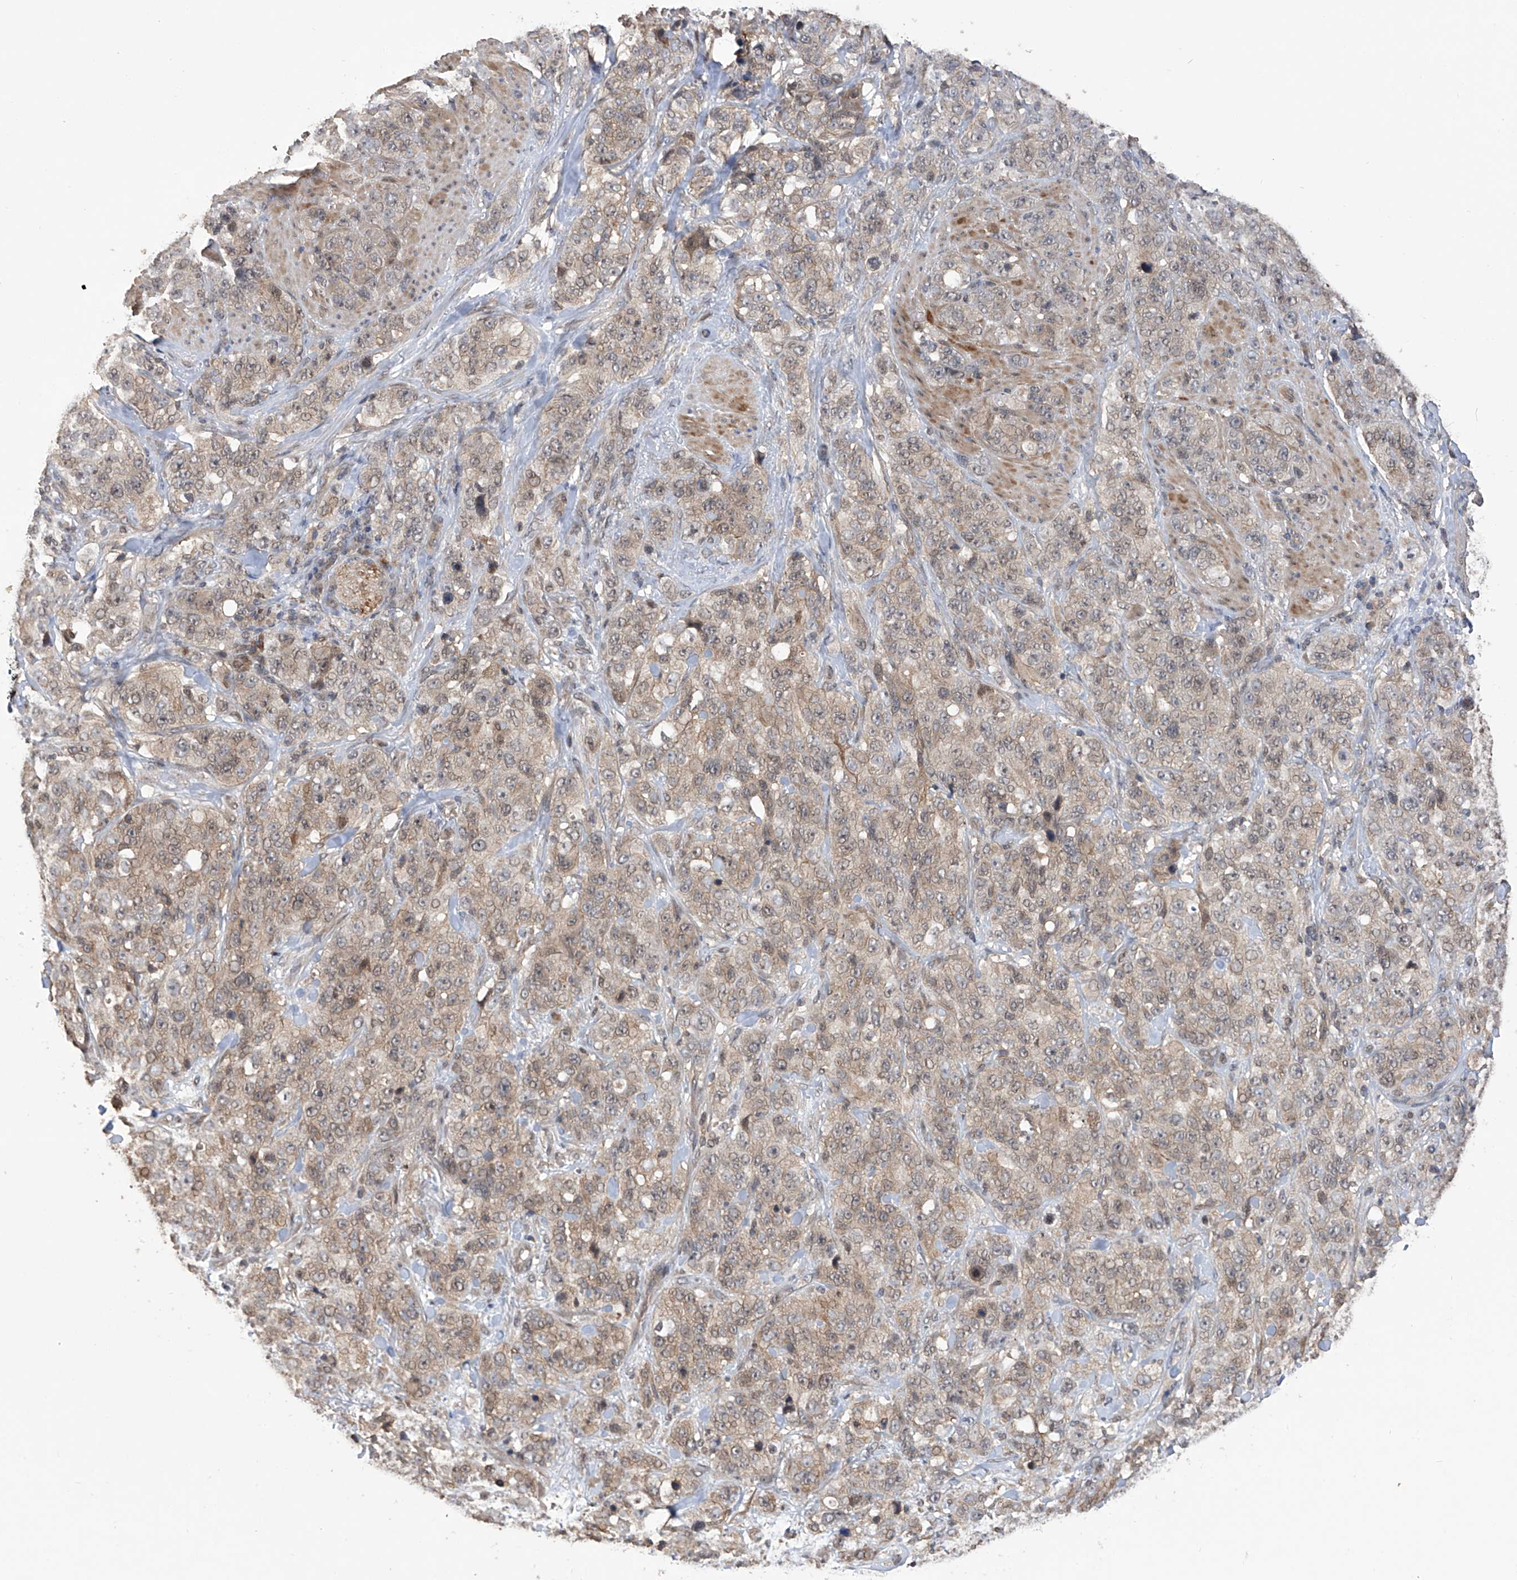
{"staining": {"intensity": "weak", "quantity": "25%-75%", "location": "cytoplasmic/membranous"}, "tissue": "stomach cancer", "cell_type": "Tumor cells", "image_type": "cancer", "snomed": [{"axis": "morphology", "description": "Adenocarcinoma, NOS"}, {"axis": "topography", "description": "Stomach"}], "caption": "Stomach cancer stained with DAB (3,3'-diaminobenzidine) IHC reveals low levels of weak cytoplasmic/membranous positivity in about 25%-75% of tumor cells. (DAB = brown stain, brightfield microscopy at high magnification).", "gene": "LYSMD4", "patient": {"sex": "male", "age": 48}}